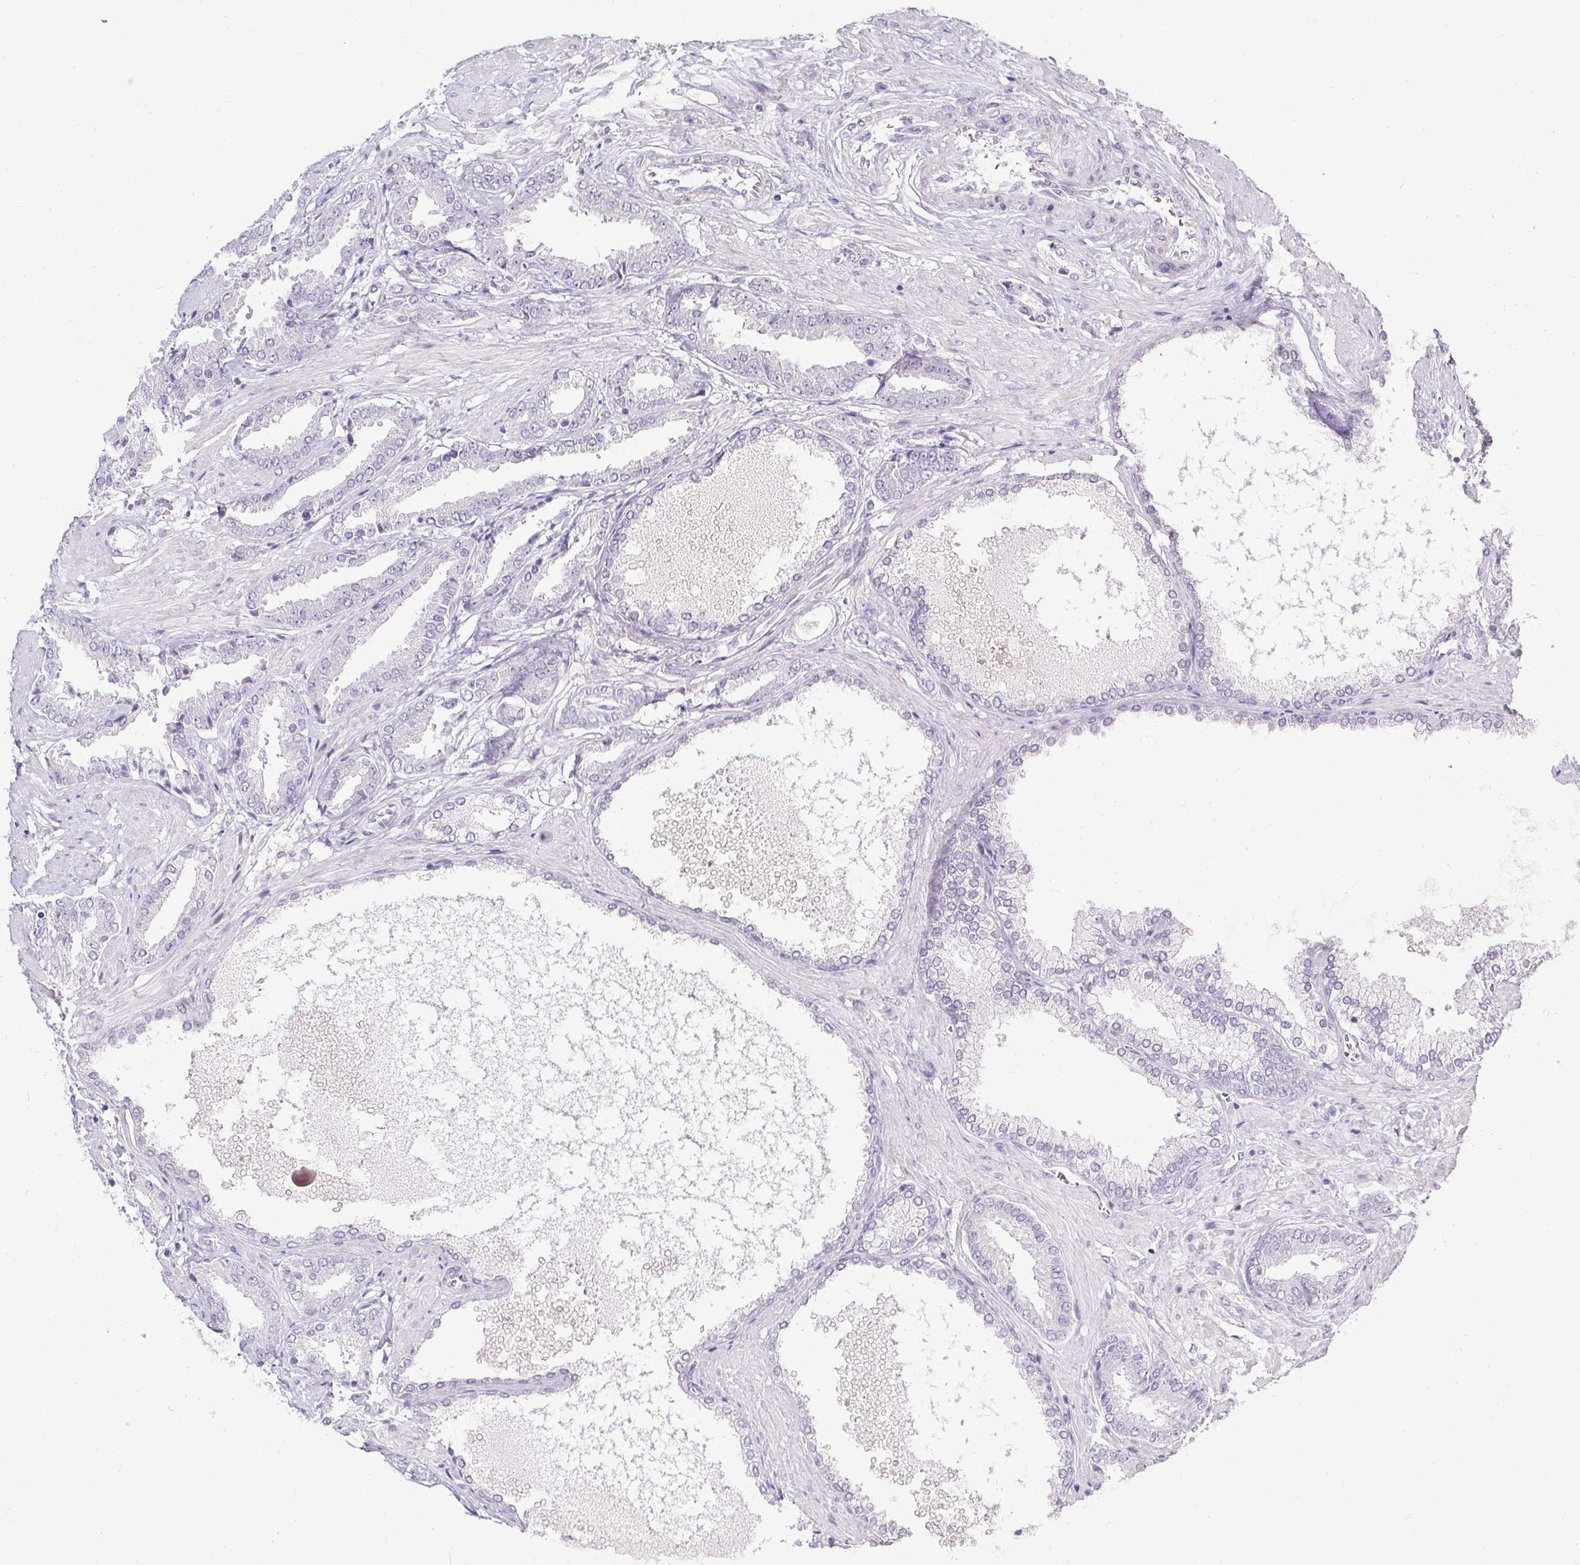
{"staining": {"intensity": "negative", "quantity": "none", "location": "none"}, "tissue": "prostate cancer", "cell_type": "Tumor cells", "image_type": "cancer", "snomed": [{"axis": "morphology", "description": "Adenocarcinoma, High grade"}, {"axis": "topography", "description": "Prostate"}], "caption": "Human prostate cancer (high-grade adenocarcinoma) stained for a protein using immunohistochemistry displays no expression in tumor cells.", "gene": "PMEL", "patient": {"sex": "male", "age": 56}}